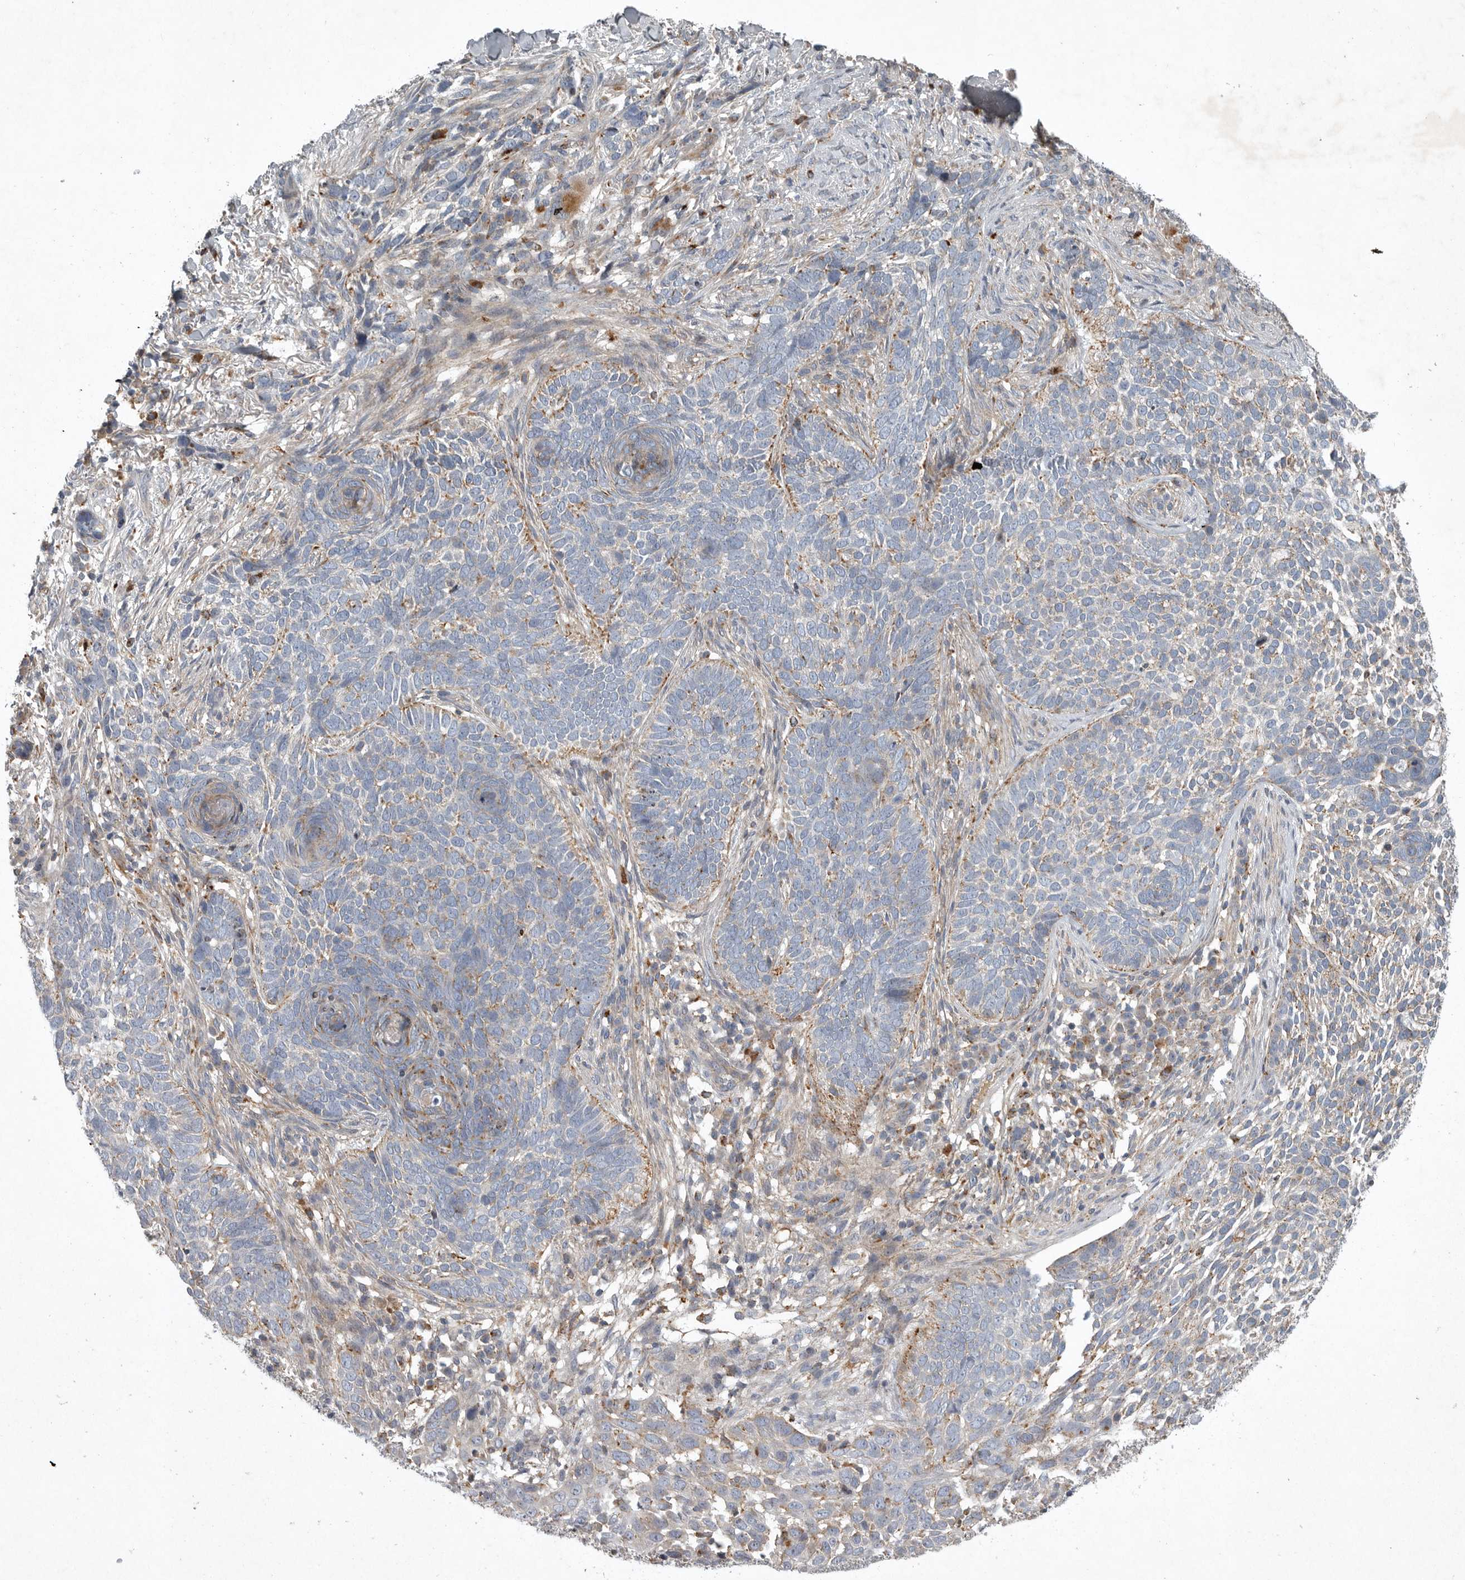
{"staining": {"intensity": "moderate", "quantity": "<25%", "location": "cytoplasmic/membranous"}, "tissue": "skin cancer", "cell_type": "Tumor cells", "image_type": "cancer", "snomed": [{"axis": "morphology", "description": "Basal cell carcinoma"}, {"axis": "topography", "description": "Skin"}], "caption": "Moderate cytoplasmic/membranous positivity is present in approximately <25% of tumor cells in skin cancer.", "gene": "LAMTOR3", "patient": {"sex": "female", "age": 64}}